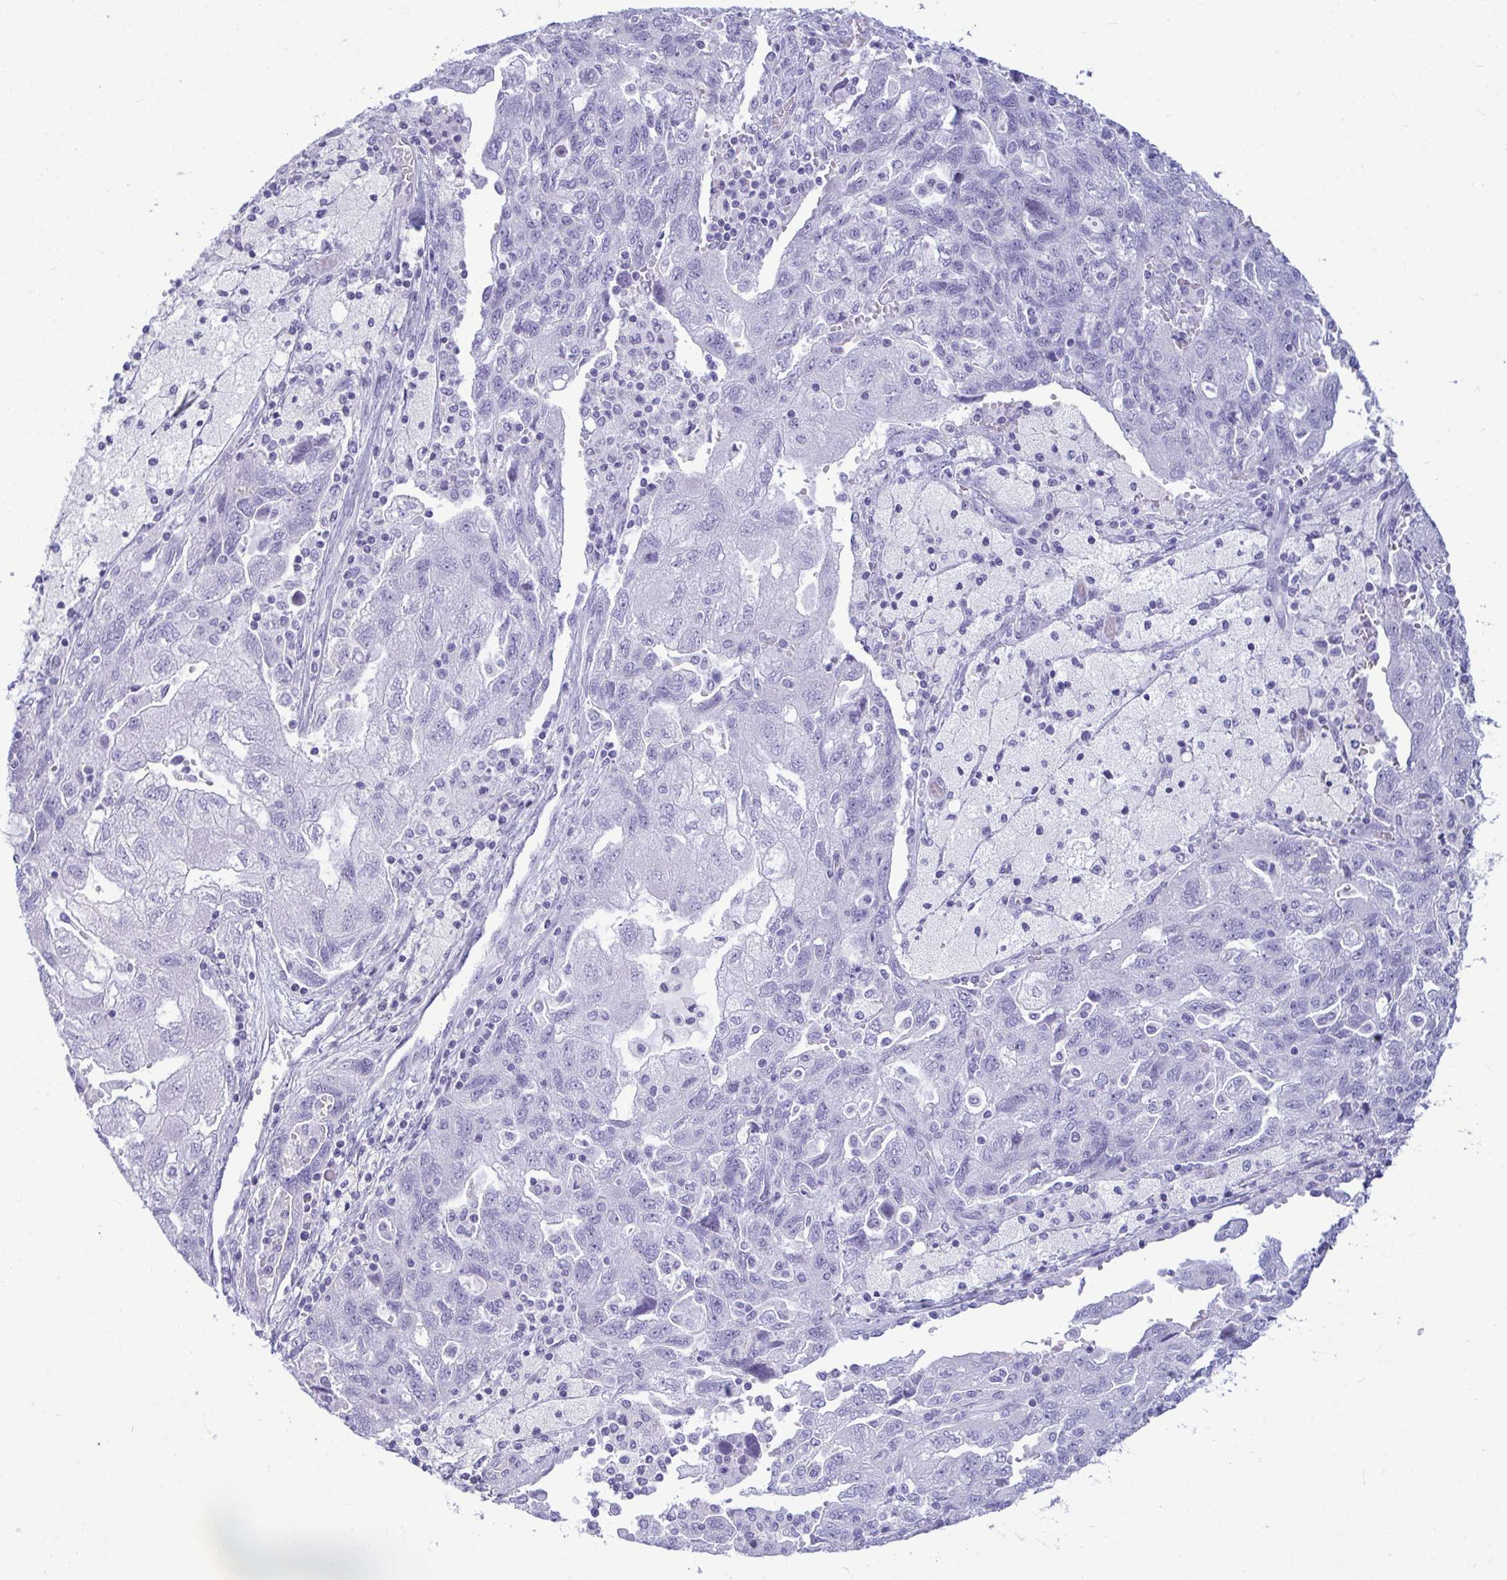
{"staining": {"intensity": "negative", "quantity": "none", "location": "none"}, "tissue": "ovarian cancer", "cell_type": "Tumor cells", "image_type": "cancer", "snomed": [{"axis": "morphology", "description": "Carcinoma, NOS"}, {"axis": "morphology", "description": "Cystadenocarcinoma, serous, NOS"}, {"axis": "topography", "description": "Ovary"}], "caption": "The histopathology image demonstrates no staining of tumor cells in ovarian cancer (serous cystadenocarcinoma).", "gene": "ANKRD60", "patient": {"sex": "female", "age": 69}}